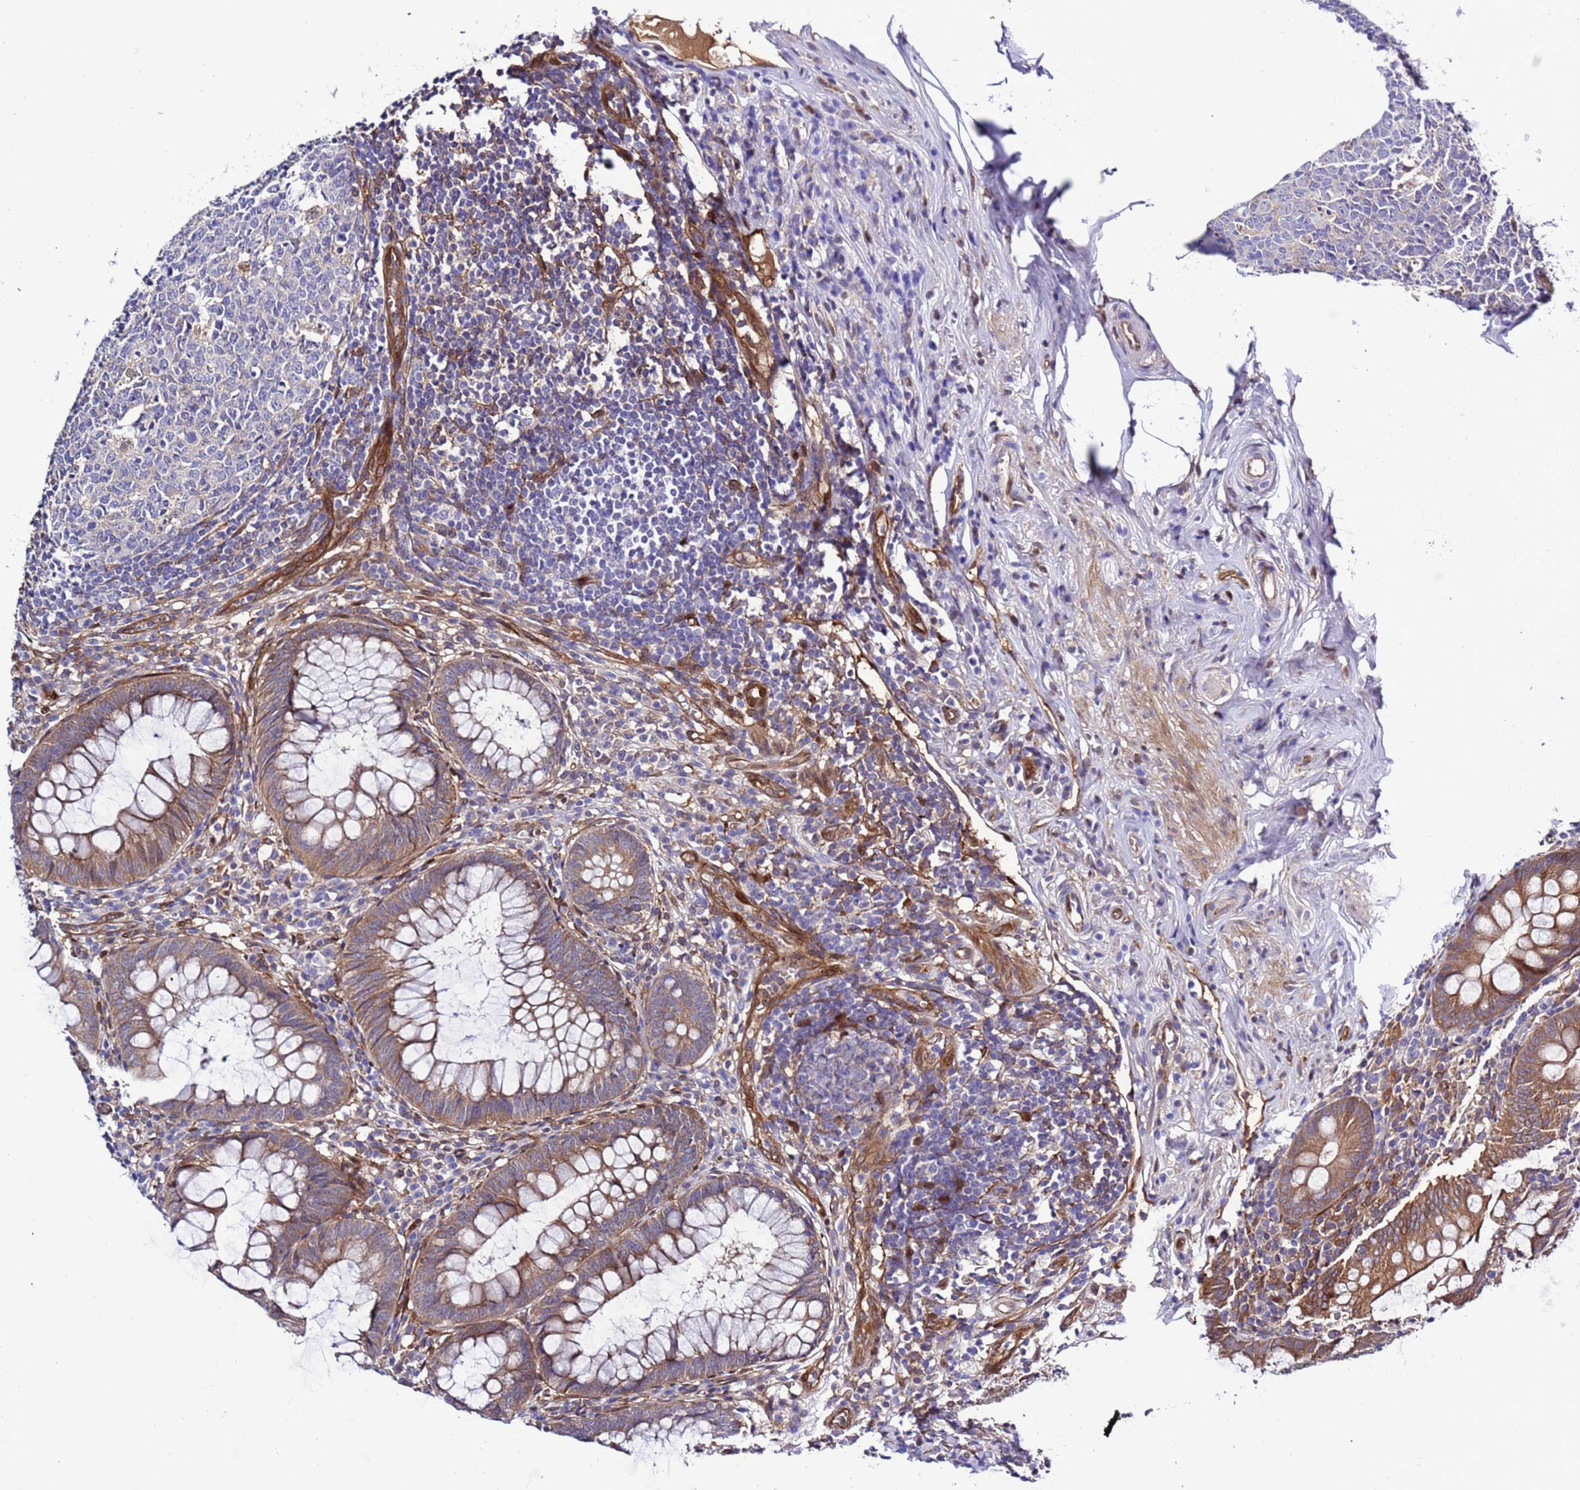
{"staining": {"intensity": "moderate", "quantity": ">75%", "location": "cytoplasmic/membranous"}, "tissue": "appendix", "cell_type": "Glandular cells", "image_type": "normal", "snomed": [{"axis": "morphology", "description": "Normal tissue, NOS"}, {"axis": "topography", "description": "Appendix"}], "caption": "Unremarkable appendix was stained to show a protein in brown. There is medium levels of moderate cytoplasmic/membranous staining in approximately >75% of glandular cells. (brown staining indicates protein expression, while blue staining denotes nuclei).", "gene": "FOXRED1", "patient": {"sex": "male", "age": 56}}